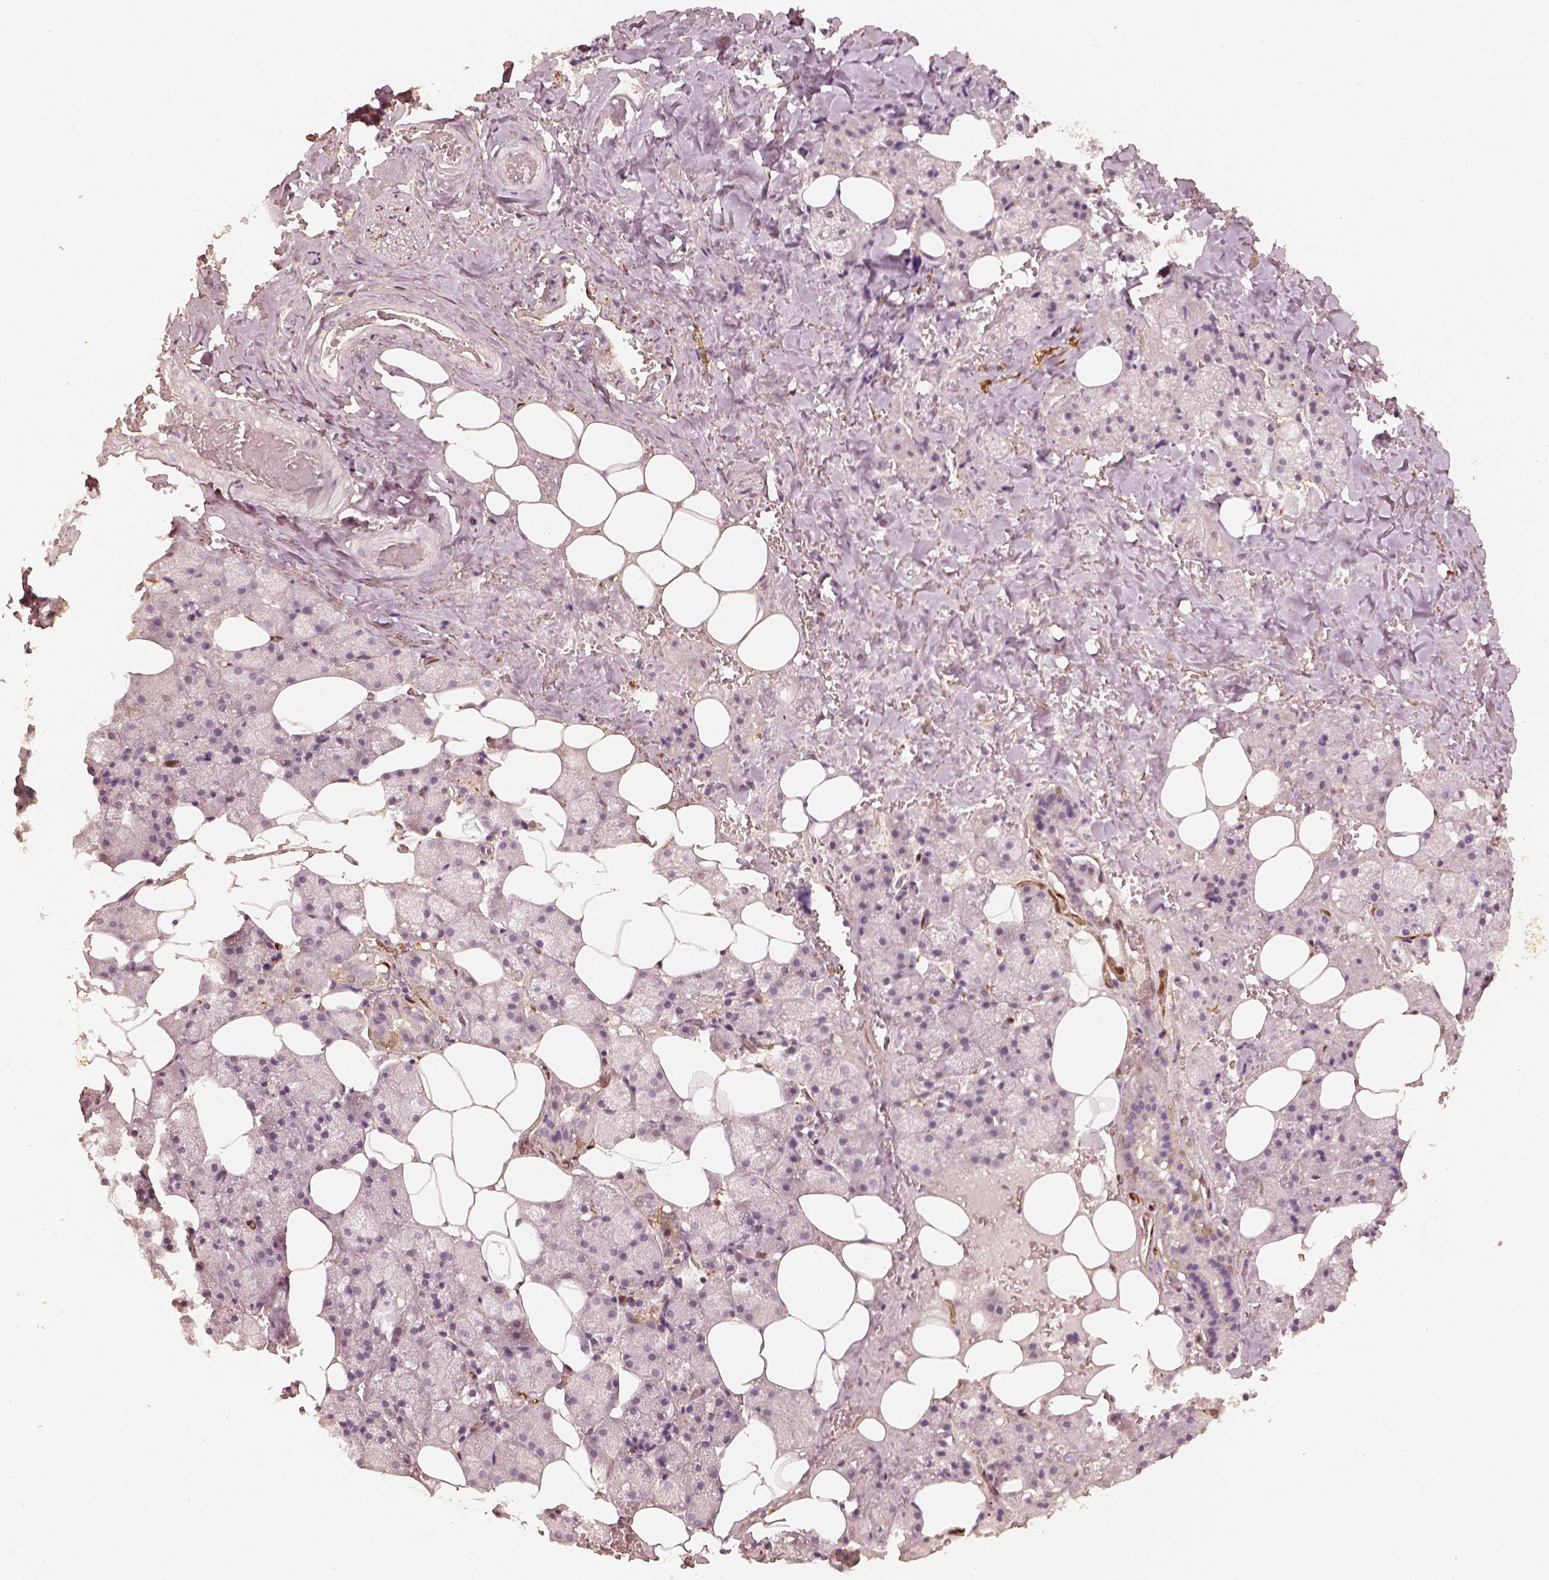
{"staining": {"intensity": "weak", "quantity": "25%-75%", "location": "cytoplasmic/membranous"}, "tissue": "salivary gland", "cell_type": "Glandular cells", "image_type": "normal", "snomed": [{"axis": "morphology", "description": "Normal tissue, NOS"}, {"axis": "topography", "description": "Salivary gland"}], "caption": "Protein expression analysis of benign salivary gland demonstrates weak cytoplasmic/membranous staining in approximately 25%-75% of glandular cells. (IHC, brightfield microscopy, high magnification).", "gene": "FSCN1", "patient": {"sex": "male", "age": 38}}